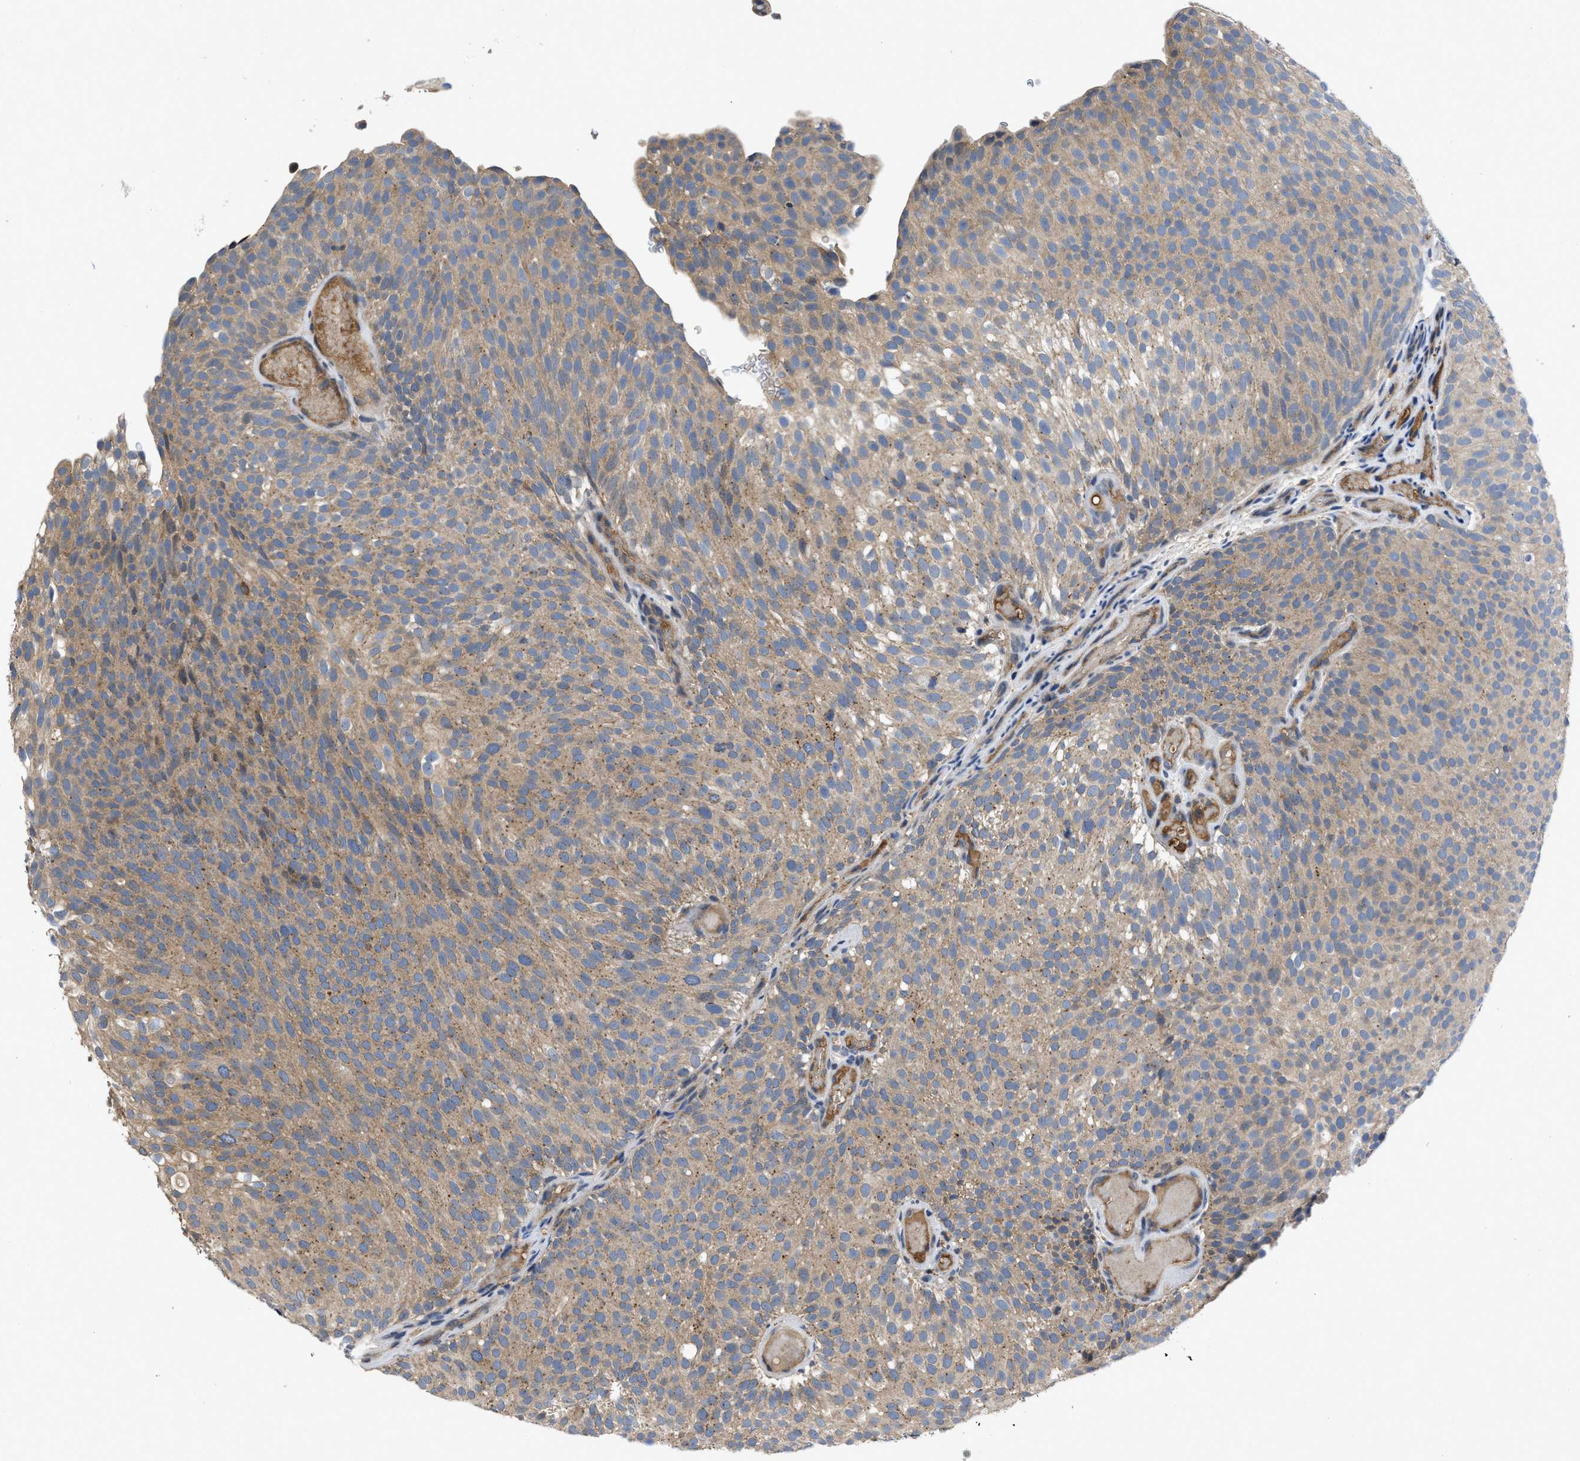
{"staining": {"intensity": "moderate", "quantity": ">75%", "location": "cytoplasmic/membranous"}, "tissue": "urothelial cancer", "cell_type": "Tumor cells", "image_type": "cancer", "snomed": [{"axis": "morphology", "description": "Urothelial carcinoma, Low grade"}, {"axis": "topography", "description": "Urinary bladder"}], "caption": "A brown stain highlights moderate cytoplasmic/membranous staining of a protein in urothelial cancer tumor cells.", "gene": "VPS4A", "patient": {"sex": "male", "age": 78}}